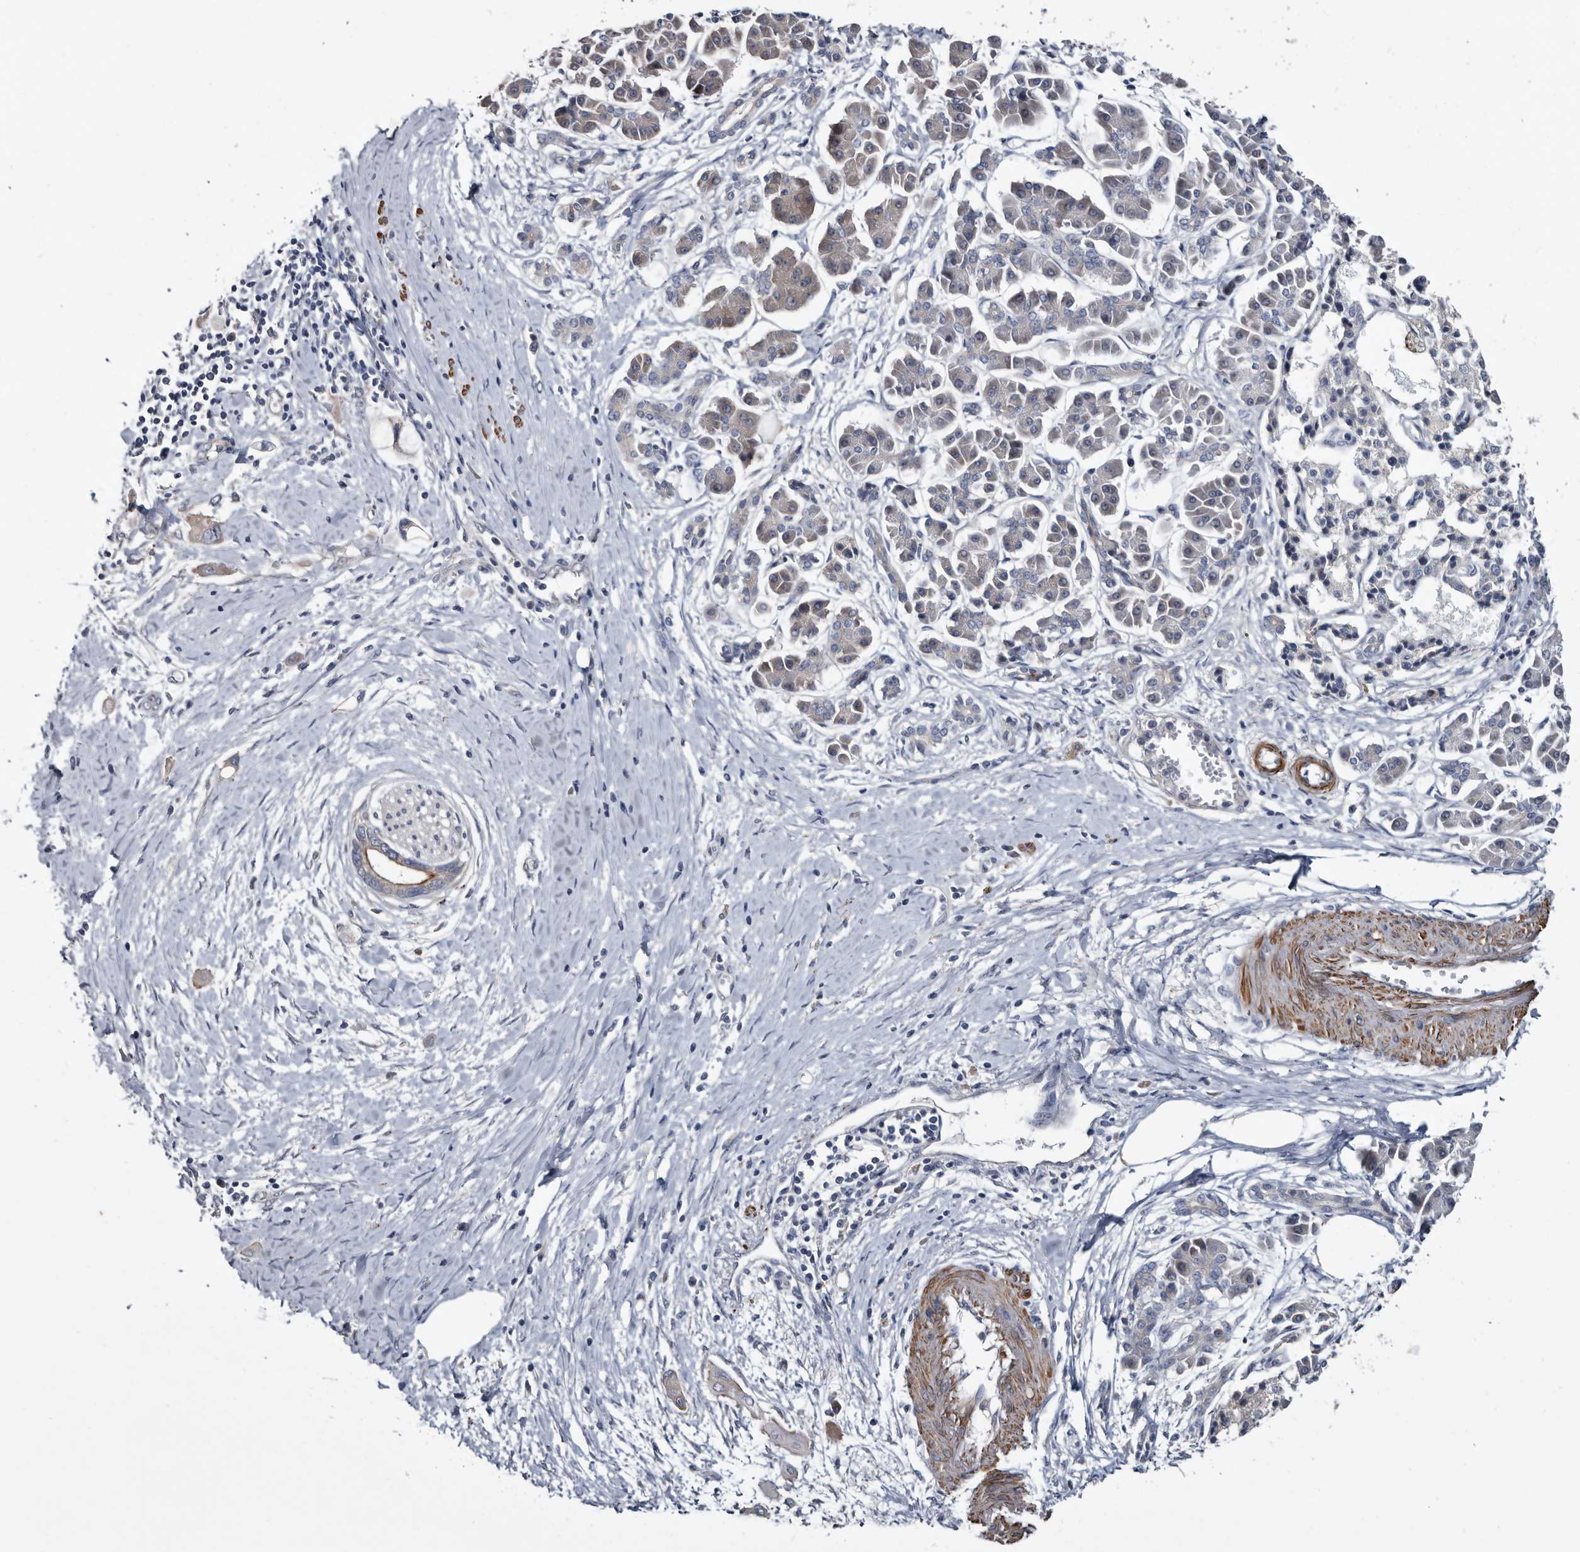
{"staining": {"intensity": "negative", "quantity": "none", "location": "none"}, "tissue": "pancreatic cancer", "cell_type": "Tumor cells", "image_type": "cancer", "snomed": [{"axis": "morphology", "description": "Adenocarcinoma, NOS"}, {"axis": "topography", "description": "Pancreas"}], "caption": "The image reveals no staining of tumor cells in pancreatic cancer.", "gene": "IARS1", "patient": {"sex": "male", "age": 59}}